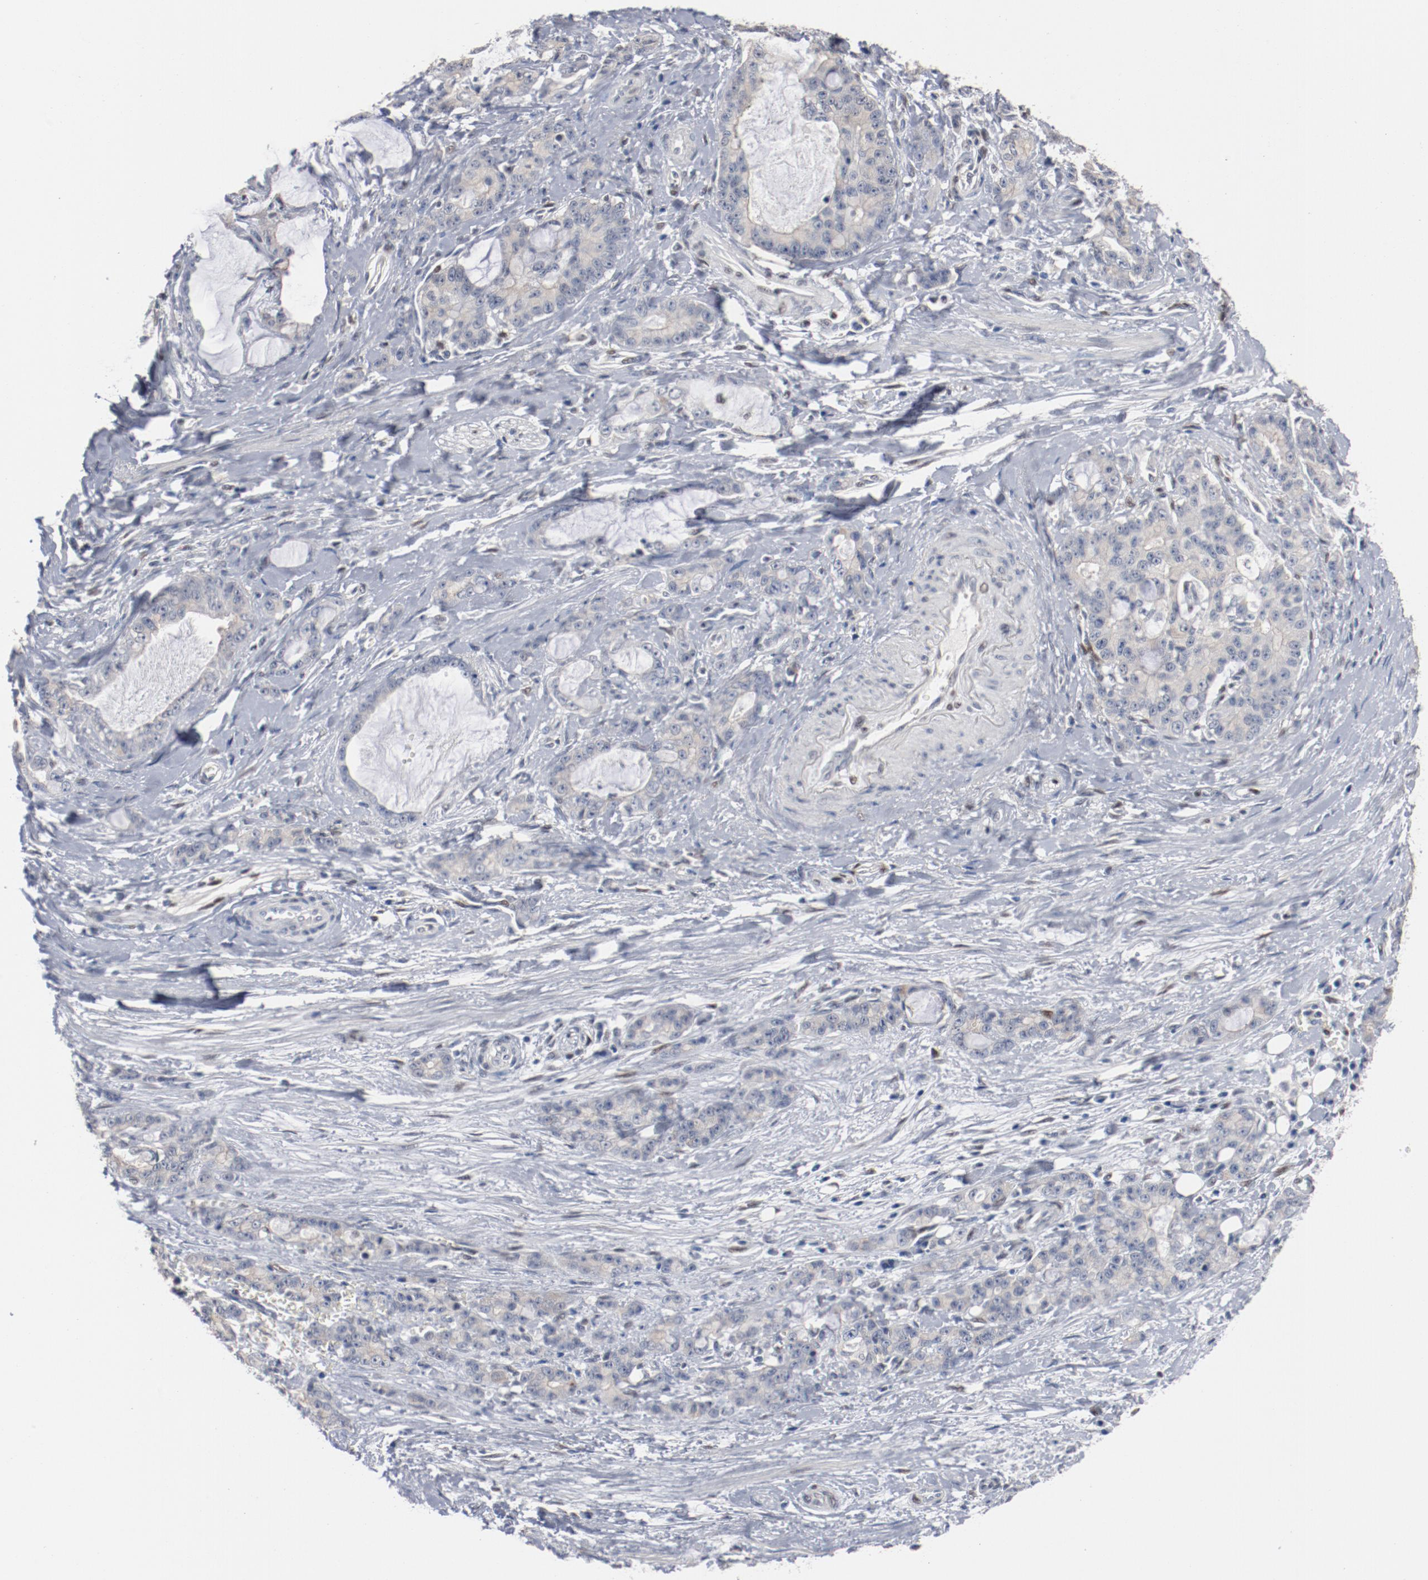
{"staining": {"intensity": "negative", "quantity": "none", "location": "none"}, "tissue": "pancreatic cancer", "cell_type": "Tumor cells", "image_type": "cancer", "snomed": [{"axis": "morphology", "description": "Adenocarcinoma, NOS"}, {"axis": "topography", "description": "Pancreas"}], "caption": "This is an IHC image of adenocarcinoma (pancreatic). There is no positivity in tumor cells.", "gene": "ZEB2", "patient": {"sex": "female", "age": 73}}